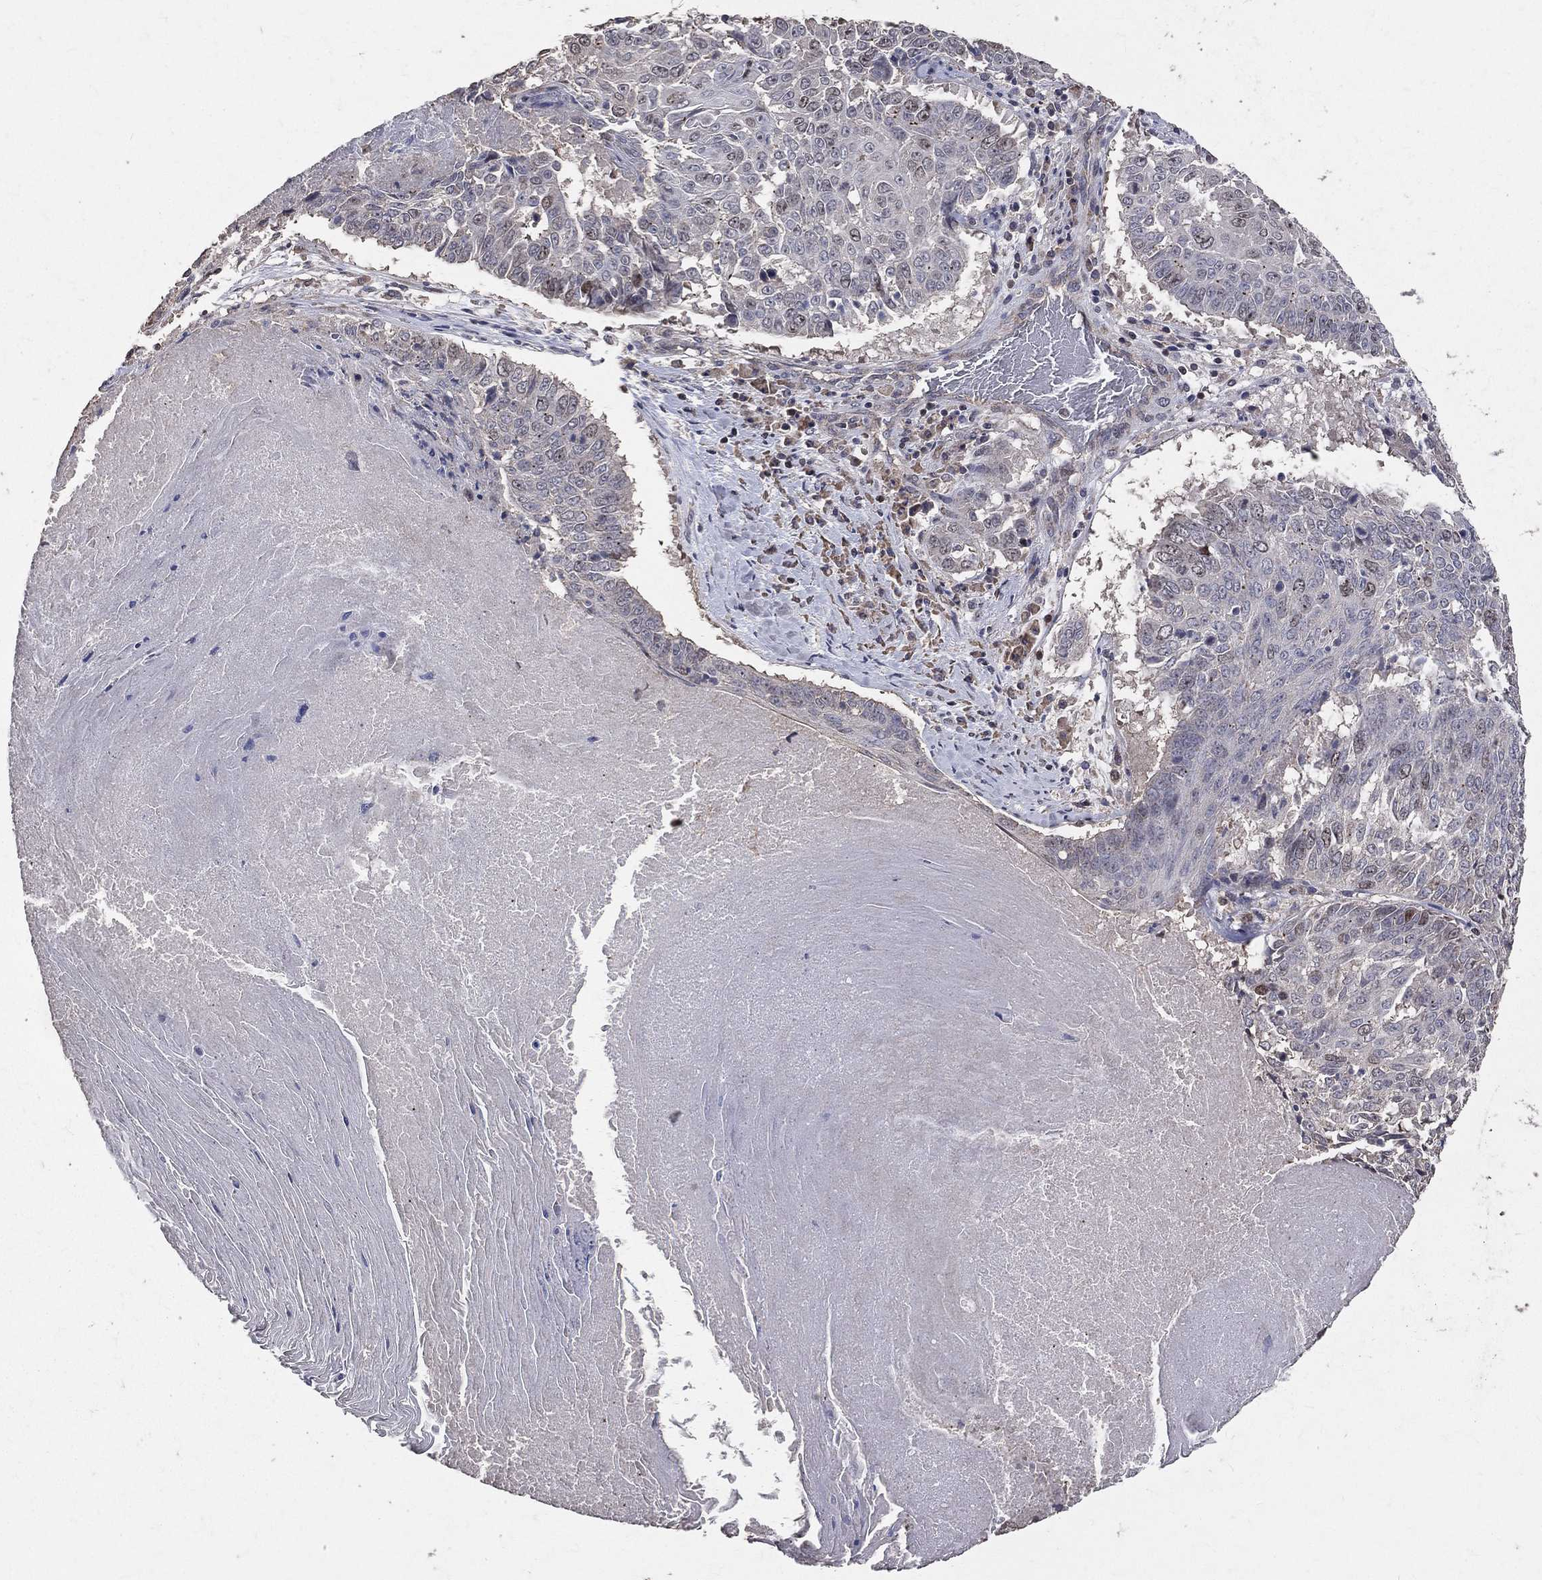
{"staining": {"intensity": "negative", "quantity": "none", "location": "none"}, "tissue": "lung cancer", "cell_type": "Tumor cells", "image_type": "cancer", "snomed": [{"axis": "morphology", "description": "Squamous cell carcinoma, NOS"}, {"axis": "topography", "description": "Lung"}], "caption": "Tumor cells are negative for brown protein staining in lung cancer (squamous cell carcinoma). Brightfield microscopy of IHC stained with DAB (3,3'-diaminobenzidine) (brown) and hematoxylin (blue), captured at high magnification.", "gene": "LY6K", "patient": {"sex": "male", "age": 64}}